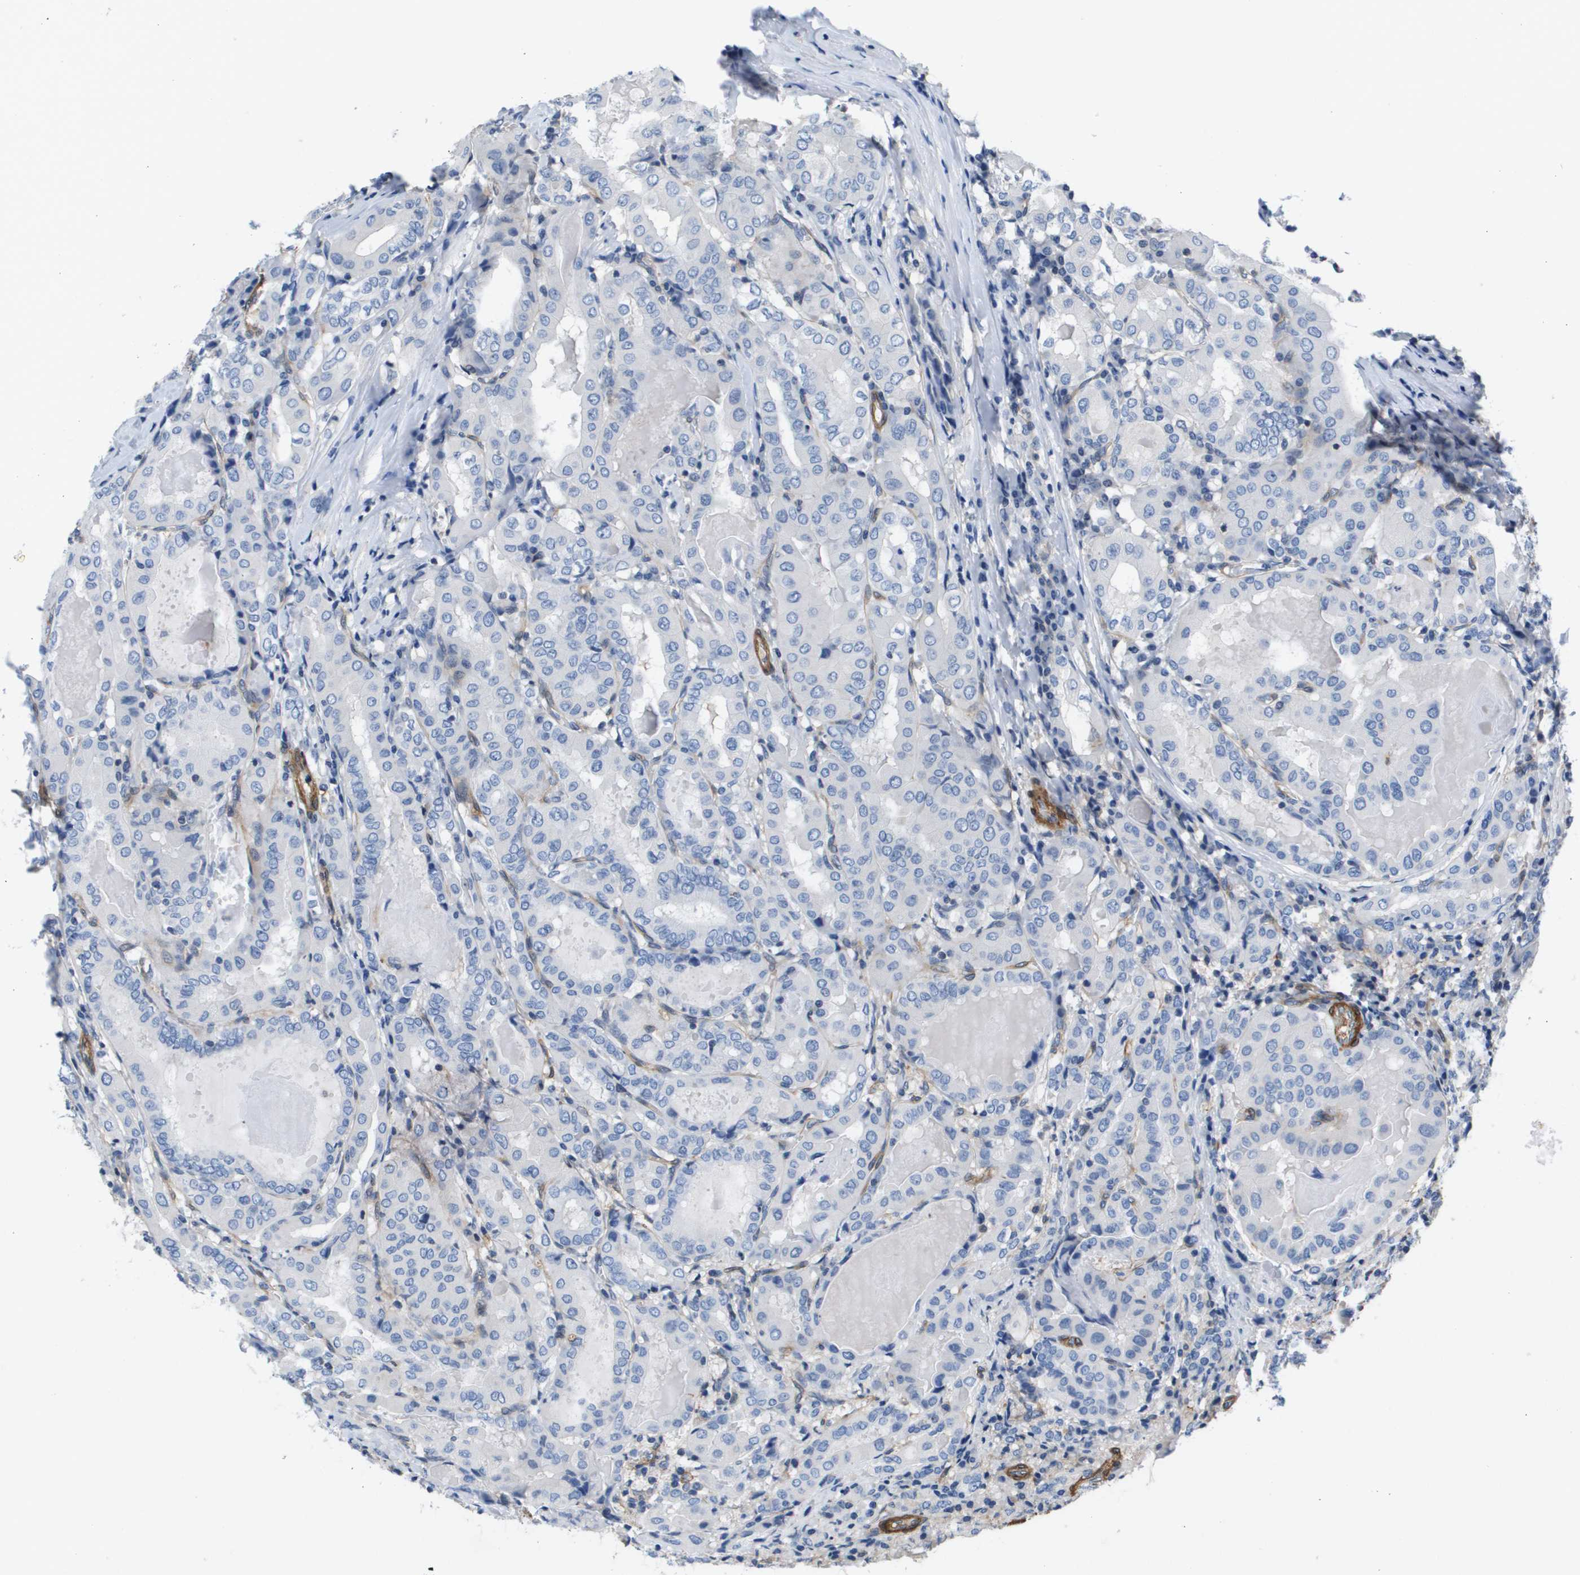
{"staining": {"intensity": "negative", "quantity": "none", "location": "none"}, "tissue": "thyroid cancer", "cell_type": "Tumor cells", "image_type": "cancer", "snomed": [{"axis": "morphology", "description": "Papillary adenocarcinoma, NOS"}, {"axis": "topography", "description": "Thyroid gland"}], "caption": "Thyroid papillary adenocarcinoma was stained to show a protein in brown. There is no significant staining in tumor cells.", "gene": "LPP", "patient": {"sex": "female", "age": 42}}